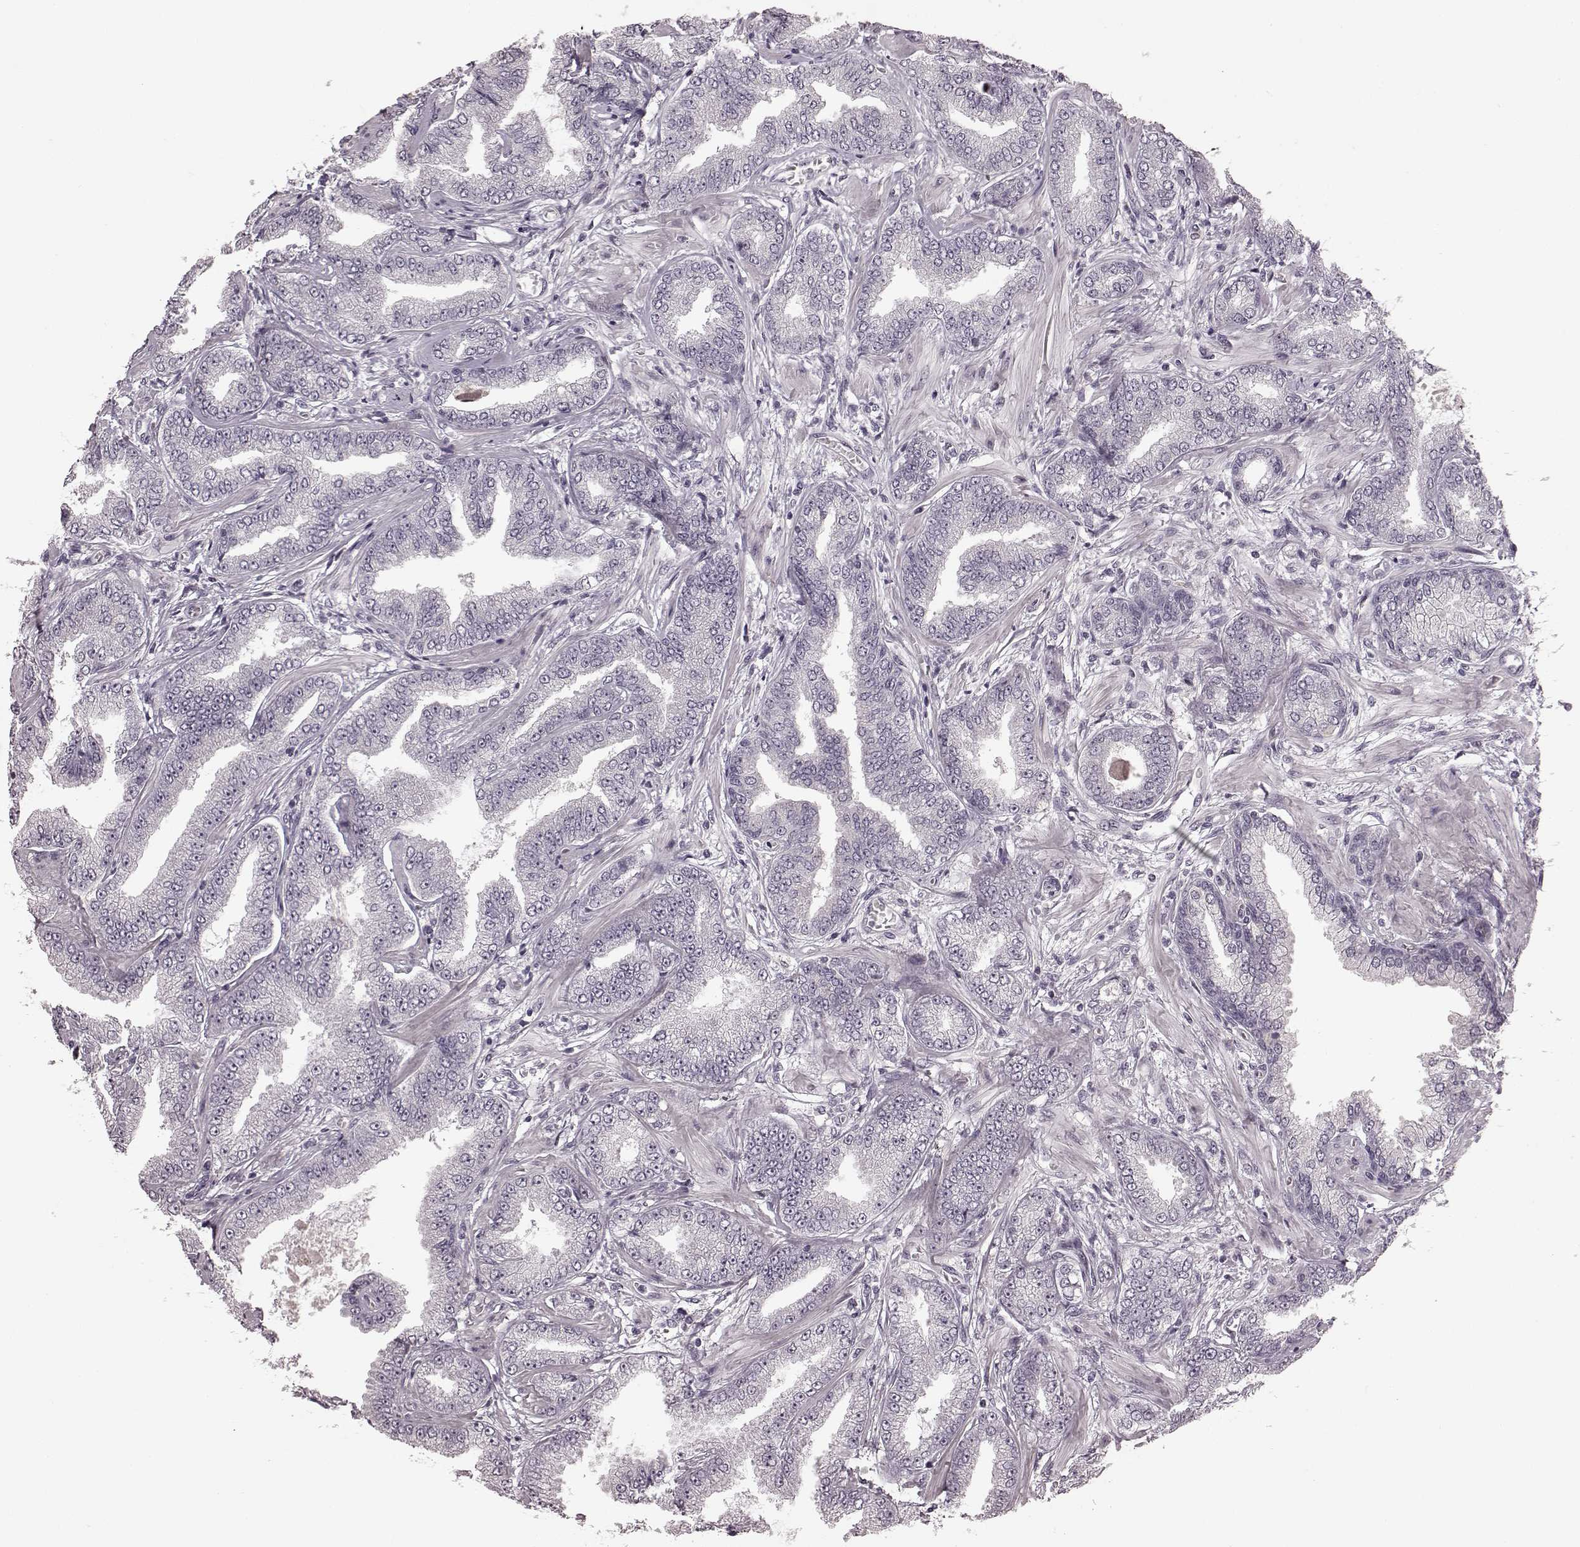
{"staining": {"intensity": "negative", "quantity": "none", "location": "none"}, "tissue": "prostate cancer", "cell_type": "Tumor cells", "image_type": "cancer", "snomed": [{"axis": "morphology", "description": "Adenocarcinoma, Low grade"}, {"axis": "topography", "description": "Prostate"}], "caption": "Tumor cells are negative for protein expression in human prostate cancer (adenocarcinoma (low-grade)).", "gene": "CCNA2", "patient": {"sex": "male", "age": 55}}